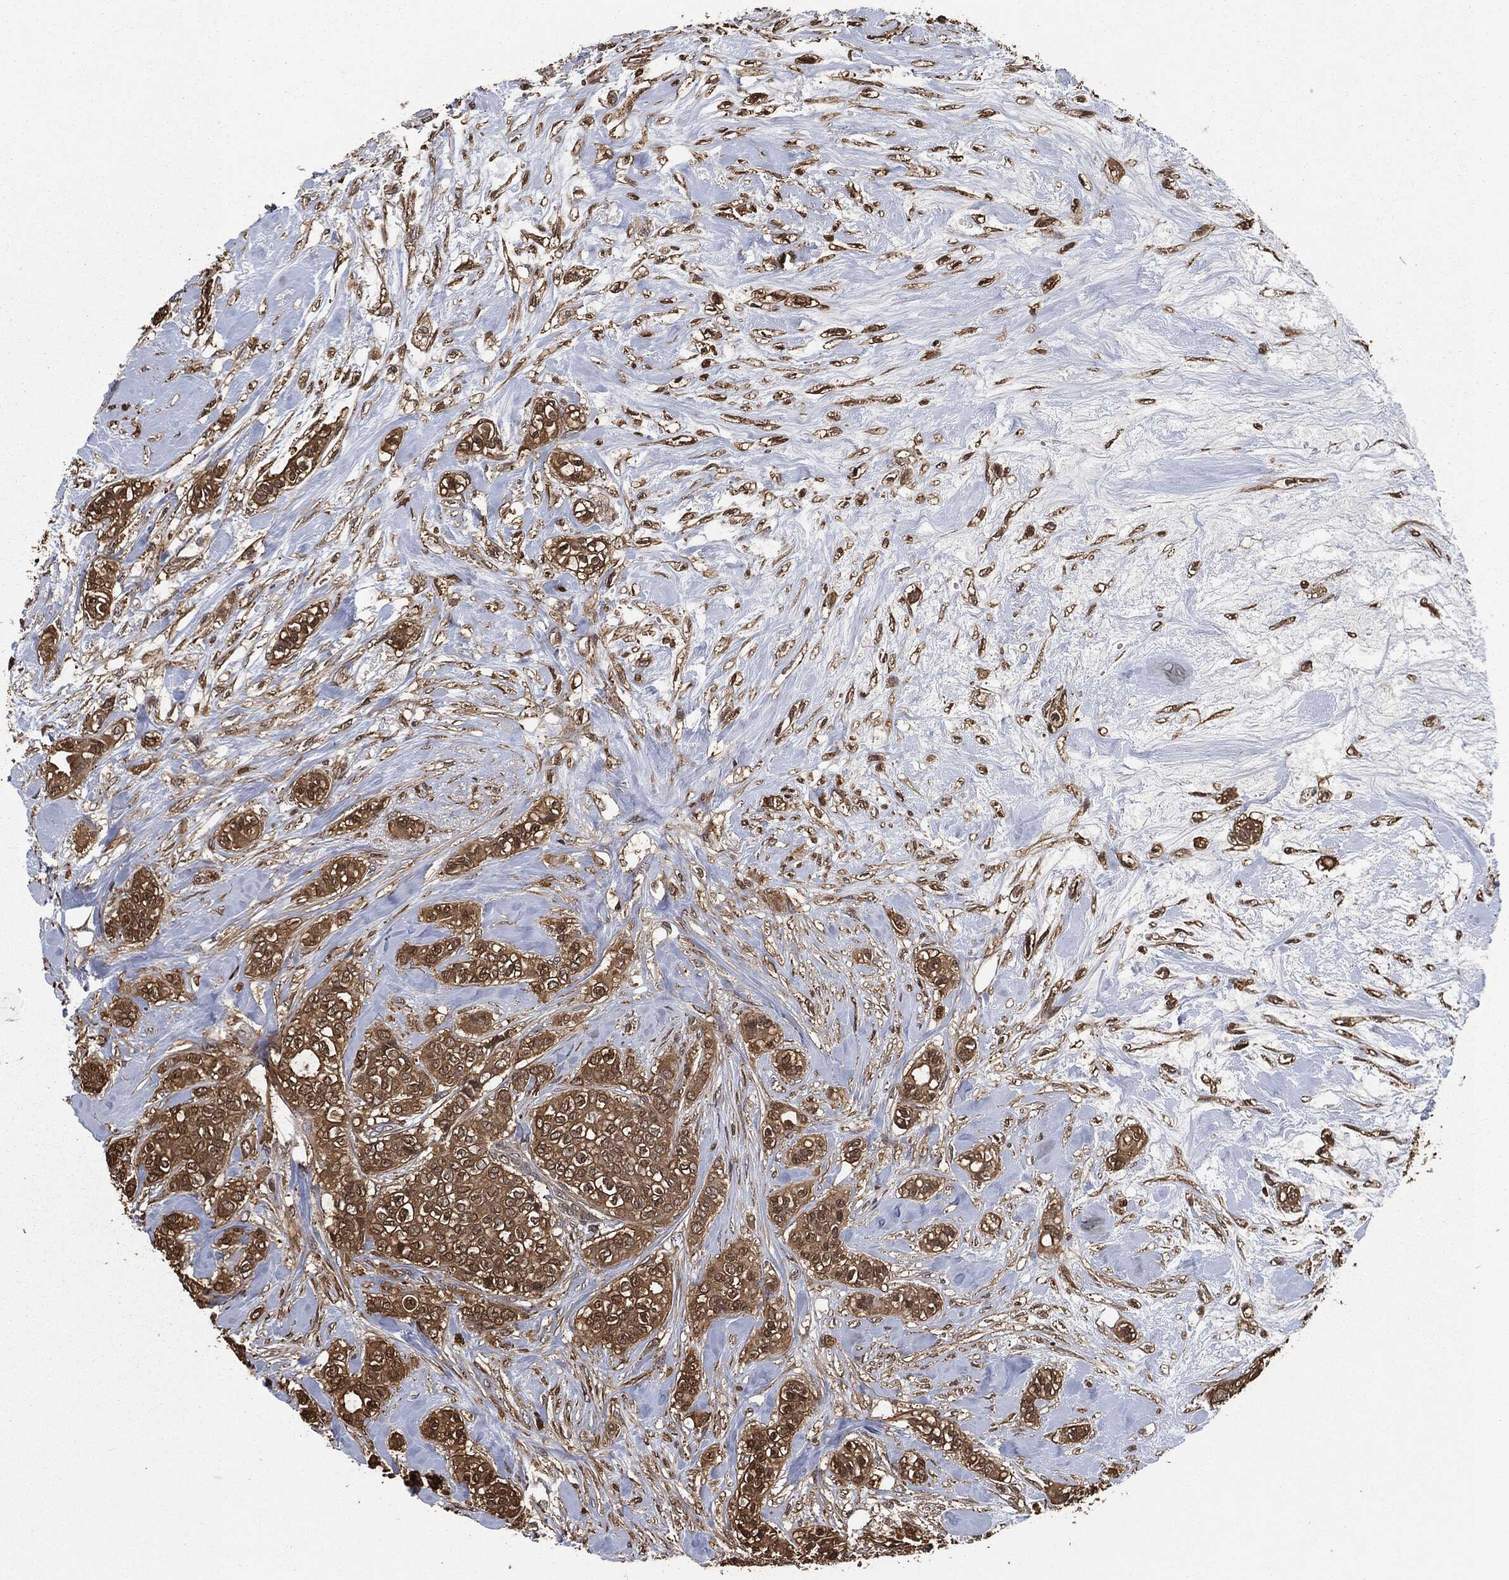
{"staining": {"intensity": "moderate", "quantity": ">75%", "location": "cytoplasmic/membranous"}, "tissue": "breast cancer", "cell_type": "Tumor cells", "image_type": "cancer", "snomed": [{"axis": "morphology", "description": "Duct carcinoma"}, {"axis": "topography", "description": "Breast"}], "caption": "A high-resolution micrograph shows immunohistochemistry (IHC) staining of breast cancer (infiltrating ductal carcinoma), which displays moderate cytoplasmic/membranous positivity in about >75% of tumor cells.", "gene": "PRDX4", "patient": {"sex": "female", "age": 71}}